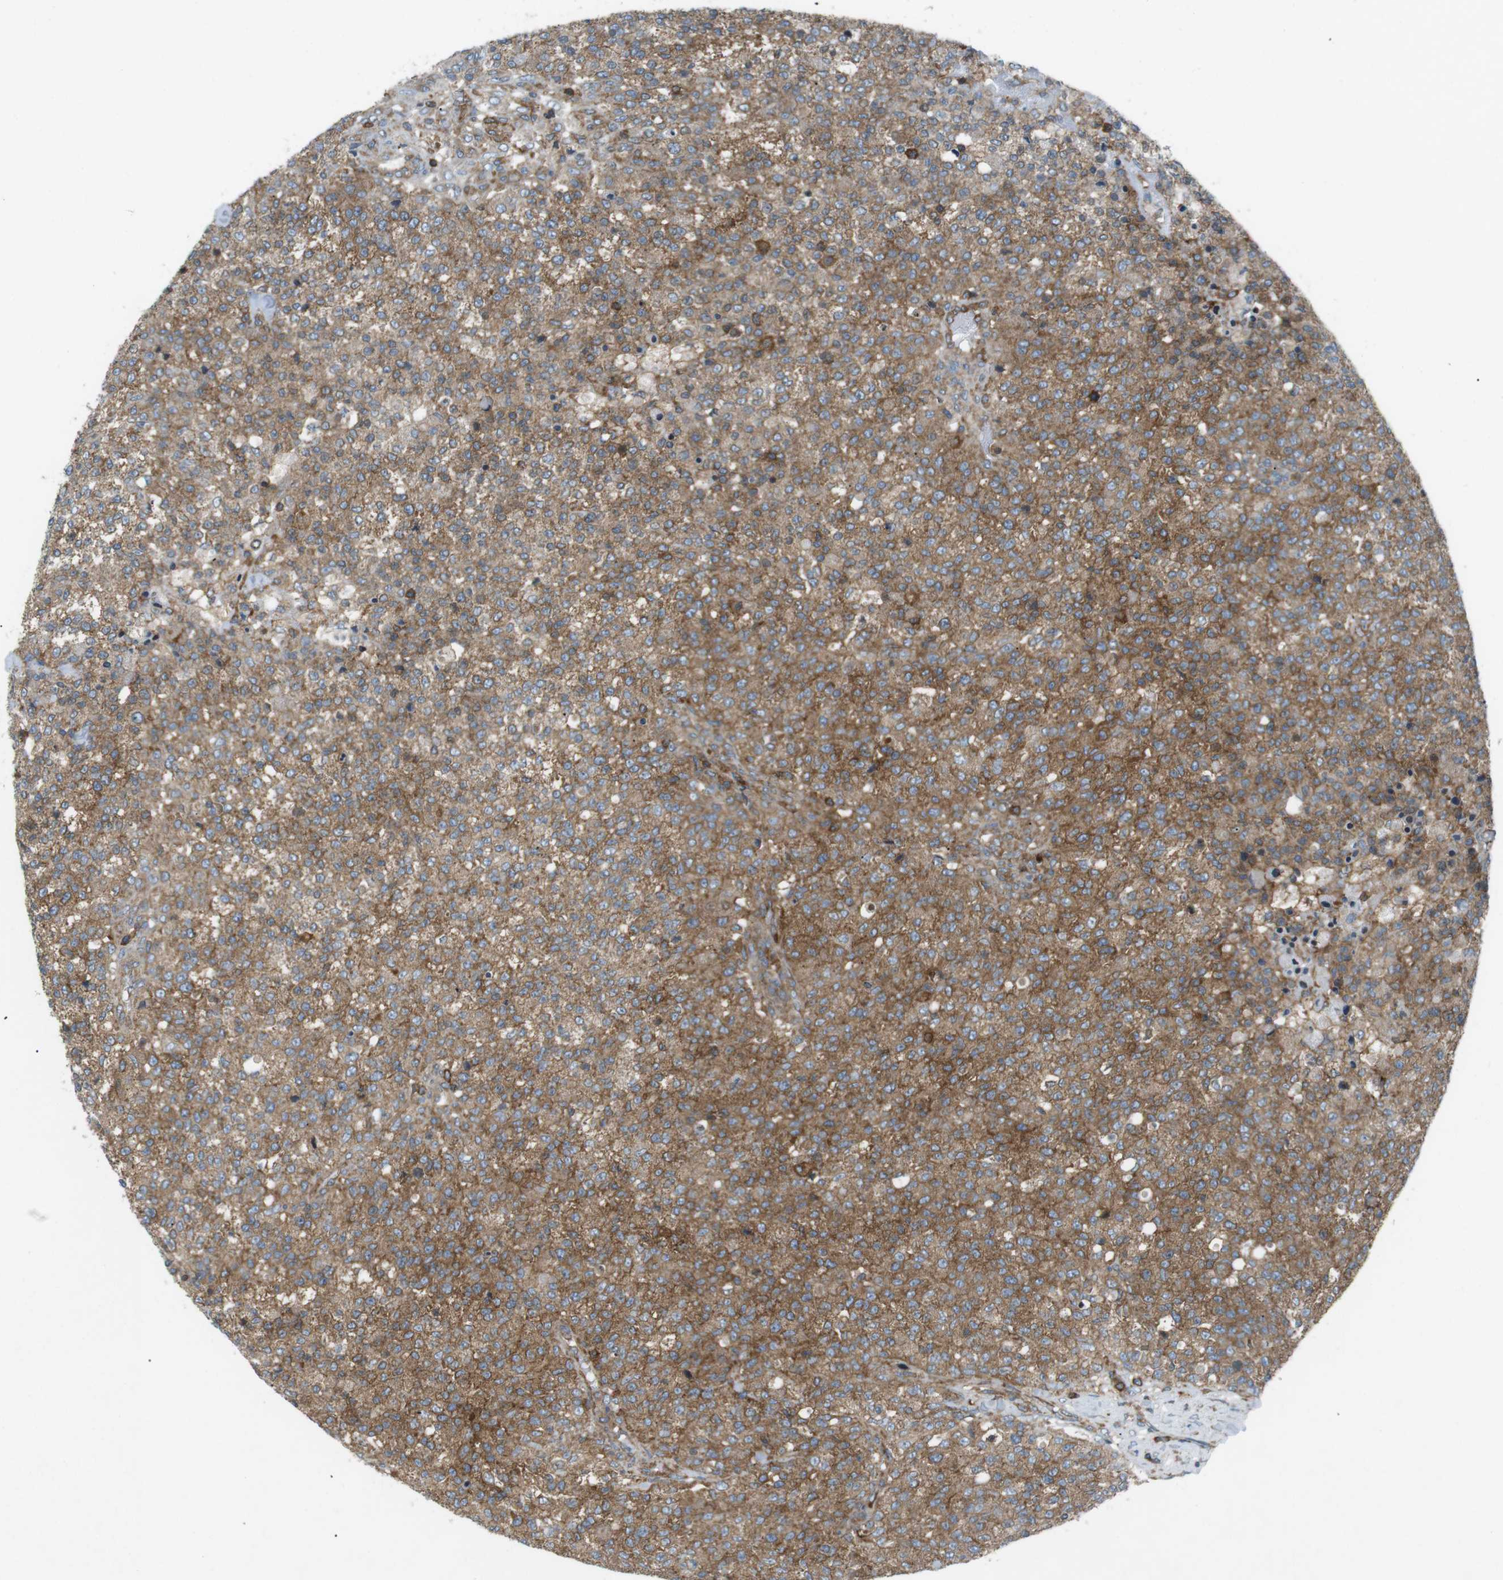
{"staining": {"intensity": "moderate", "quantity": ">75%", "location": "cytoplasmic/membranous"}, "tissue": "testis cancer", "cell_type": "Tumor cells", "image_type": "cancer", "snomed": [{"axis": "morphology", "description": "Seminoma, NOS"}, {"axis": "topography", "description": "Testis"}], "caption": "This image displays testis seminoma stained with immunohistochemistry (IHC) to label a protein in brown. The cytoplasmic/membranous of tumor cells show moderate positivity for the protein. Nuclei are counter-stained blue.", "gene": "FLII", "patient": {"sex": "male", "age": 59}}